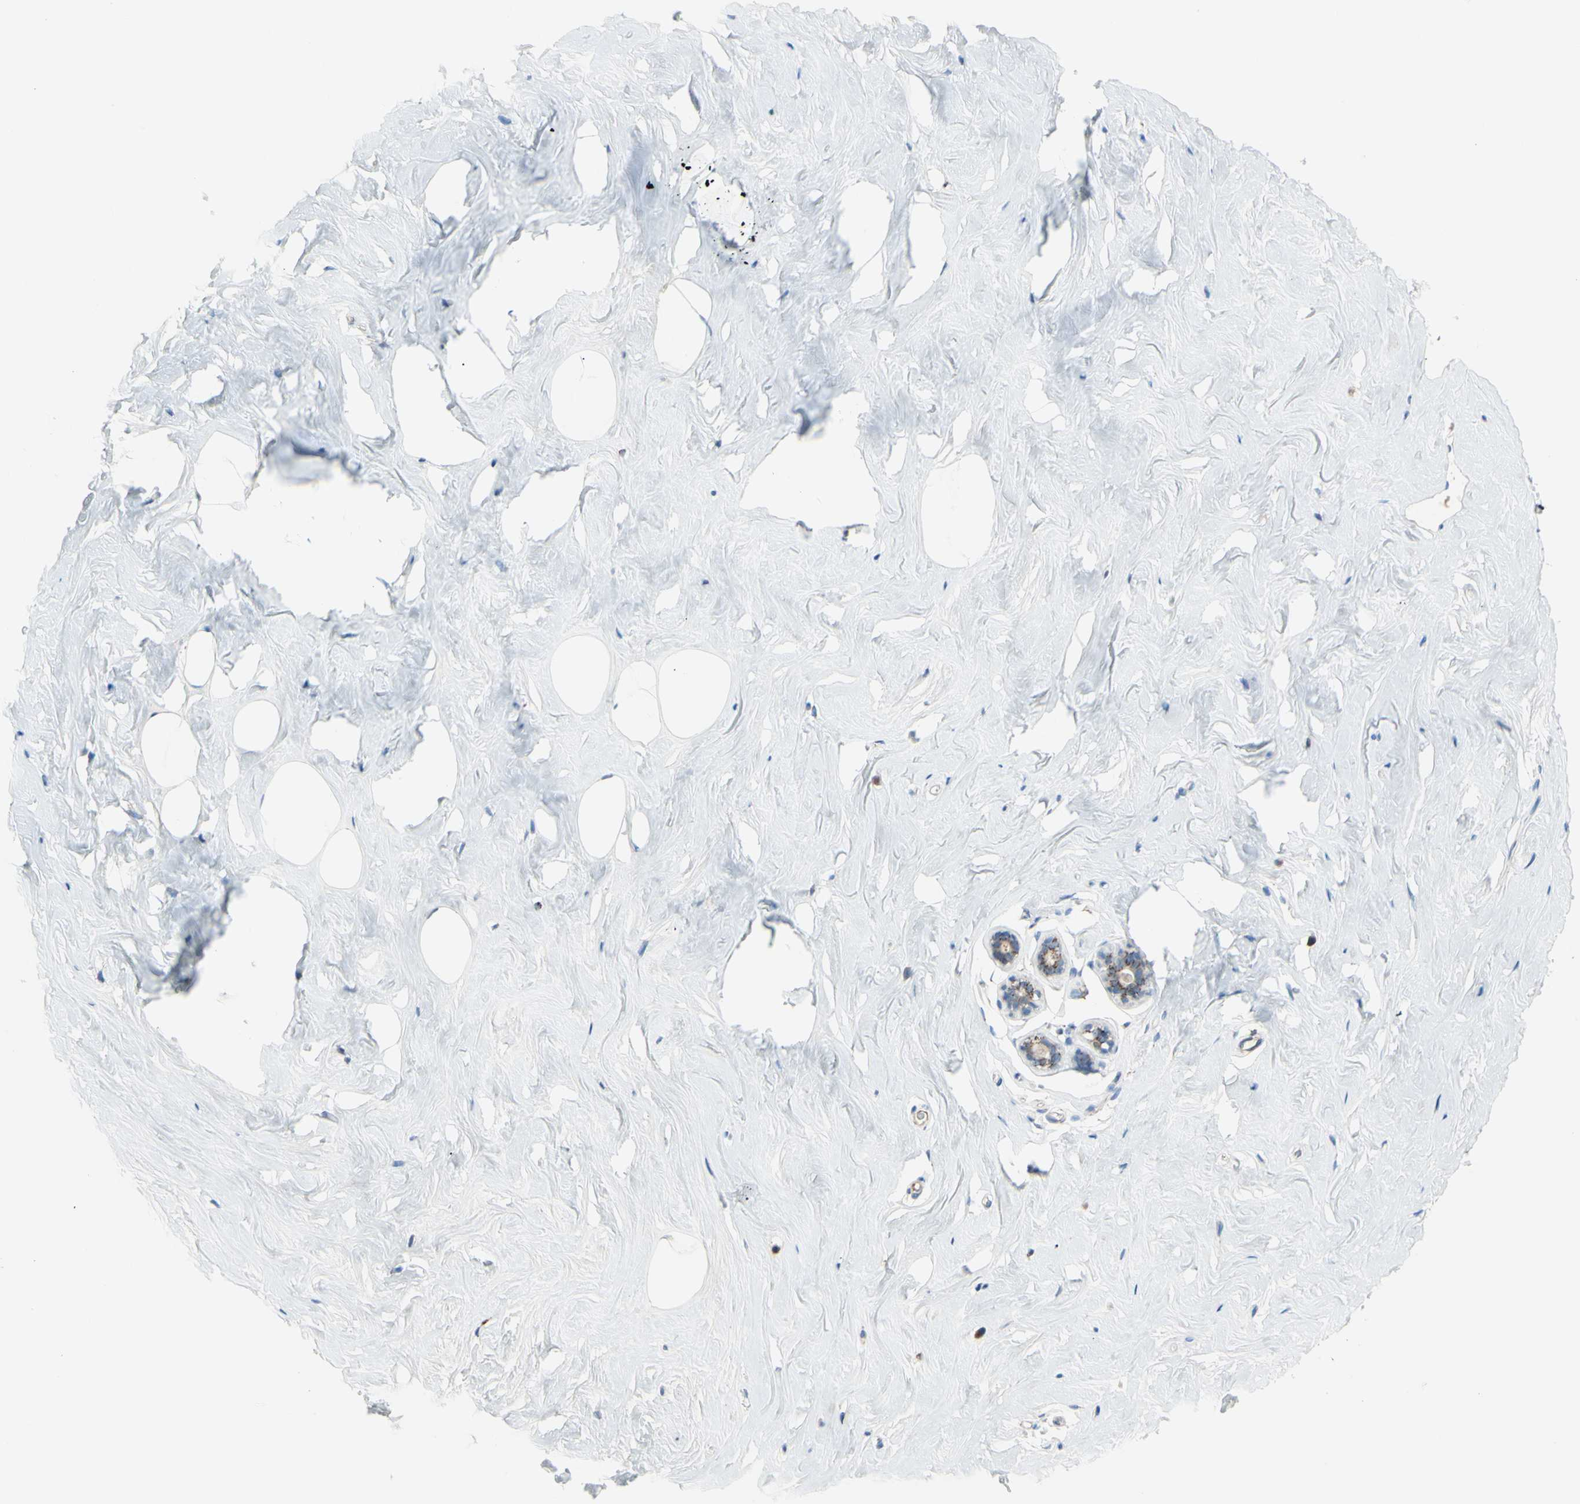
{"staining": {"intensity": "negative", "quantity": "none", "location": "none"}, "tissue": "breast", "cell_type": "Adipocytes", "image_type": "normal", "snomed": [{"axis": "morphology", "description": "Normal tissue, NOS"}, {"axis": "topography", "description": "Breast"}], "caption": "High power microscopy micrograph of an immunohistochemistry (IHC) histopathology image of normal breast, revealing no significant expression in adipocytes.", "gene": "GLT8D1", "patient": {"sex": "female", "age": 75}}